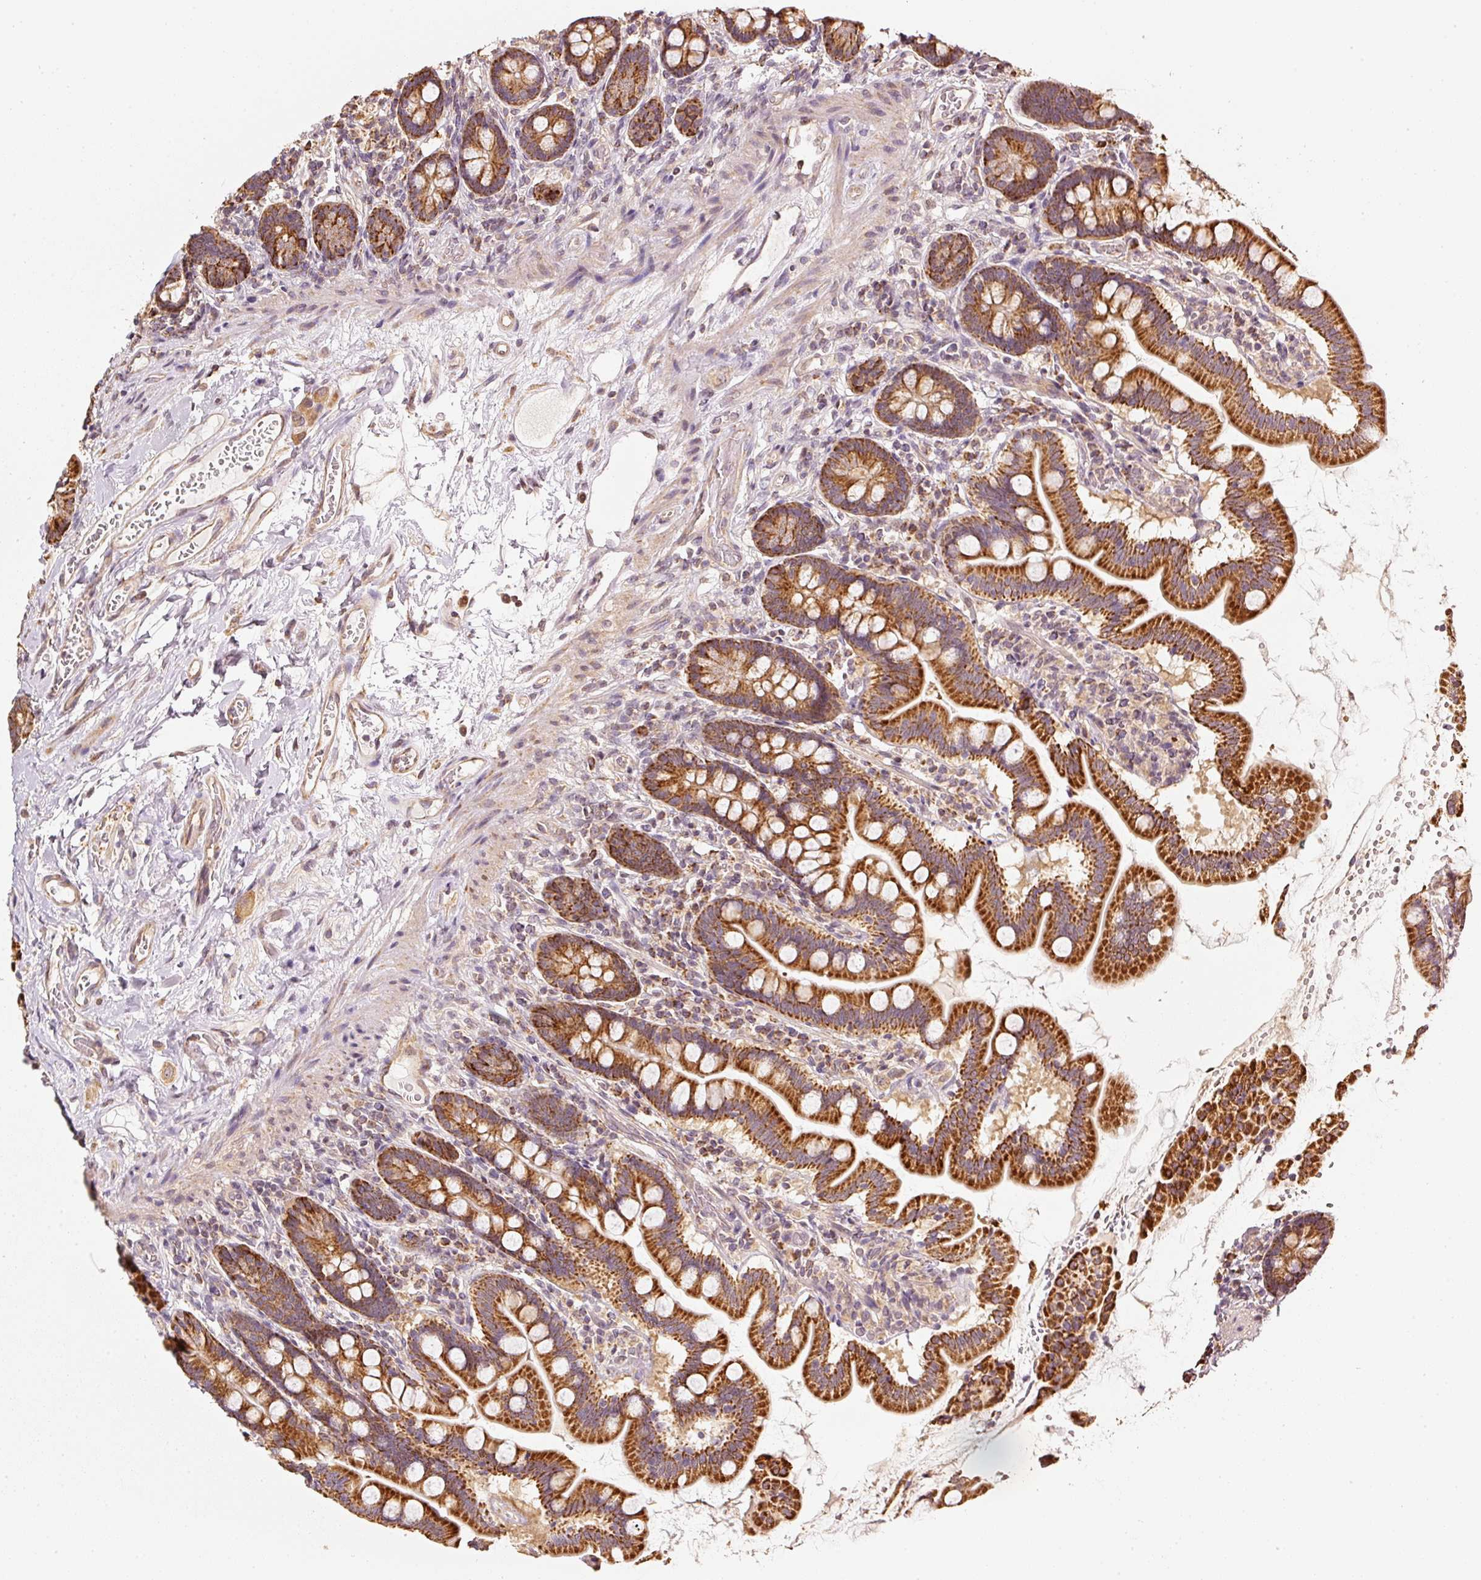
{"staining": {"intensity": "strong", "quantity": ">75%", "location": "cytoplasmic/membranous"}, "tissue": "small intestine", "cell_type": "Glandular cells", "image_type": "normal", "snomed": [{"axis": "morphology", "description": "Normal tissue, NOS"}, {"axis": "topography", "description": "Small intestine"}], "caption": "A histopathology image showing strong cytoplasmic/membranous expression in about >75% of glandular cells in benign small intestine, as visualized by brown immunohistochemical staining.", "gene": "RAB35", "patient": {"sex": "female", "age": 64}}